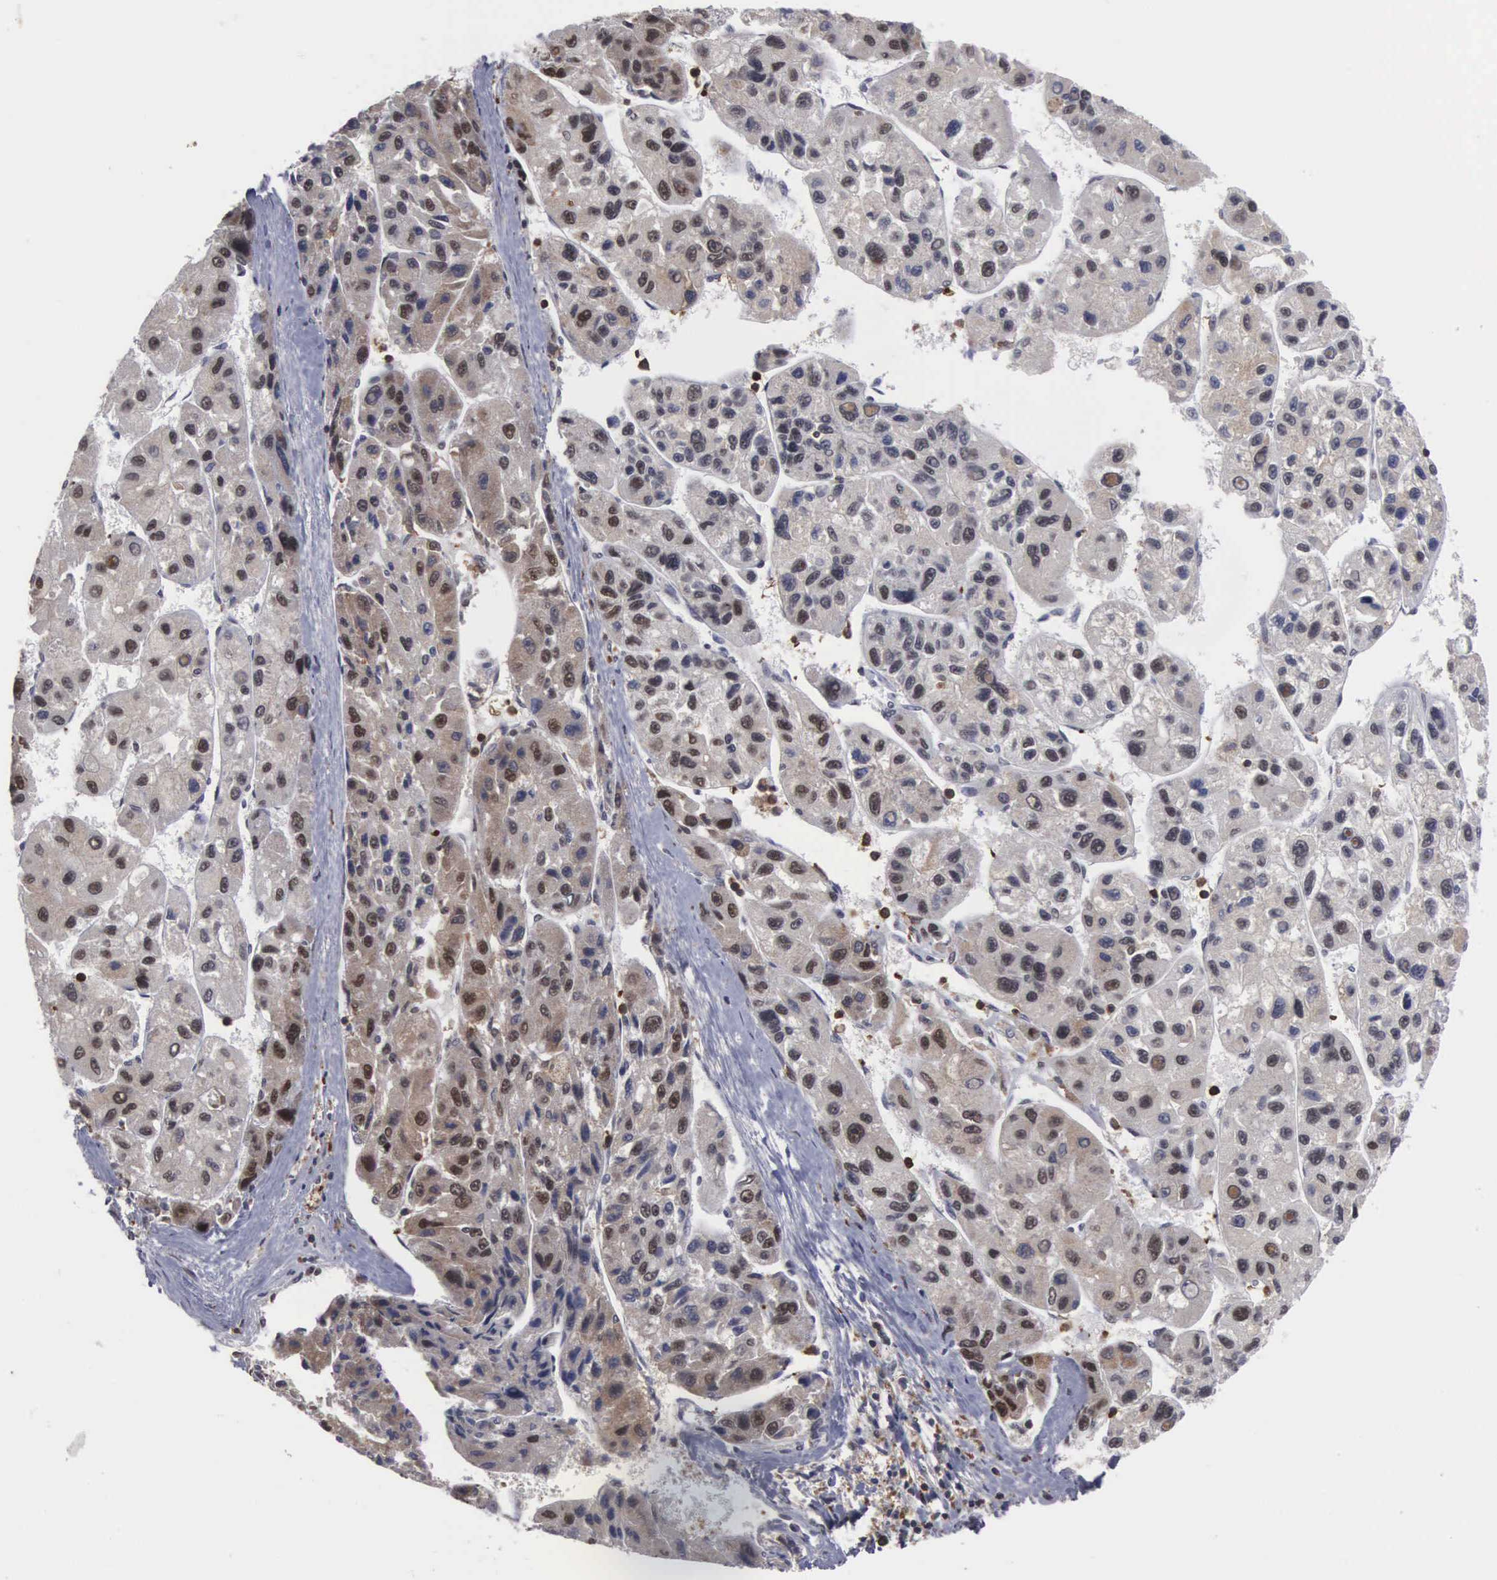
{"staining": {"intensity": "moderate", "quantity": "25%-75%", "location": "cytoplasmic/membranous,nuclear"}, "tissue": "liver cancer", "cell_type": "Tumor cells", "image_type": "cancer", "snomed": [{"axis": "morphology", "description": "Carcinoma, Hepatocellular, NOS"}, {"axis": "topography", "description": "Liver"}], "caption": "An immunohistochemistry histopathology image of neoplastic tissue is shown. Protein staining in brown labels moderate cytoplasmic/membranous and nuclear positivity in hepatocellular carcinoma (liver) within tumor cells. Nuclei are stained in blue.", "gene": "TRMT5", "patient": {"sex": "male", "age": 64}}